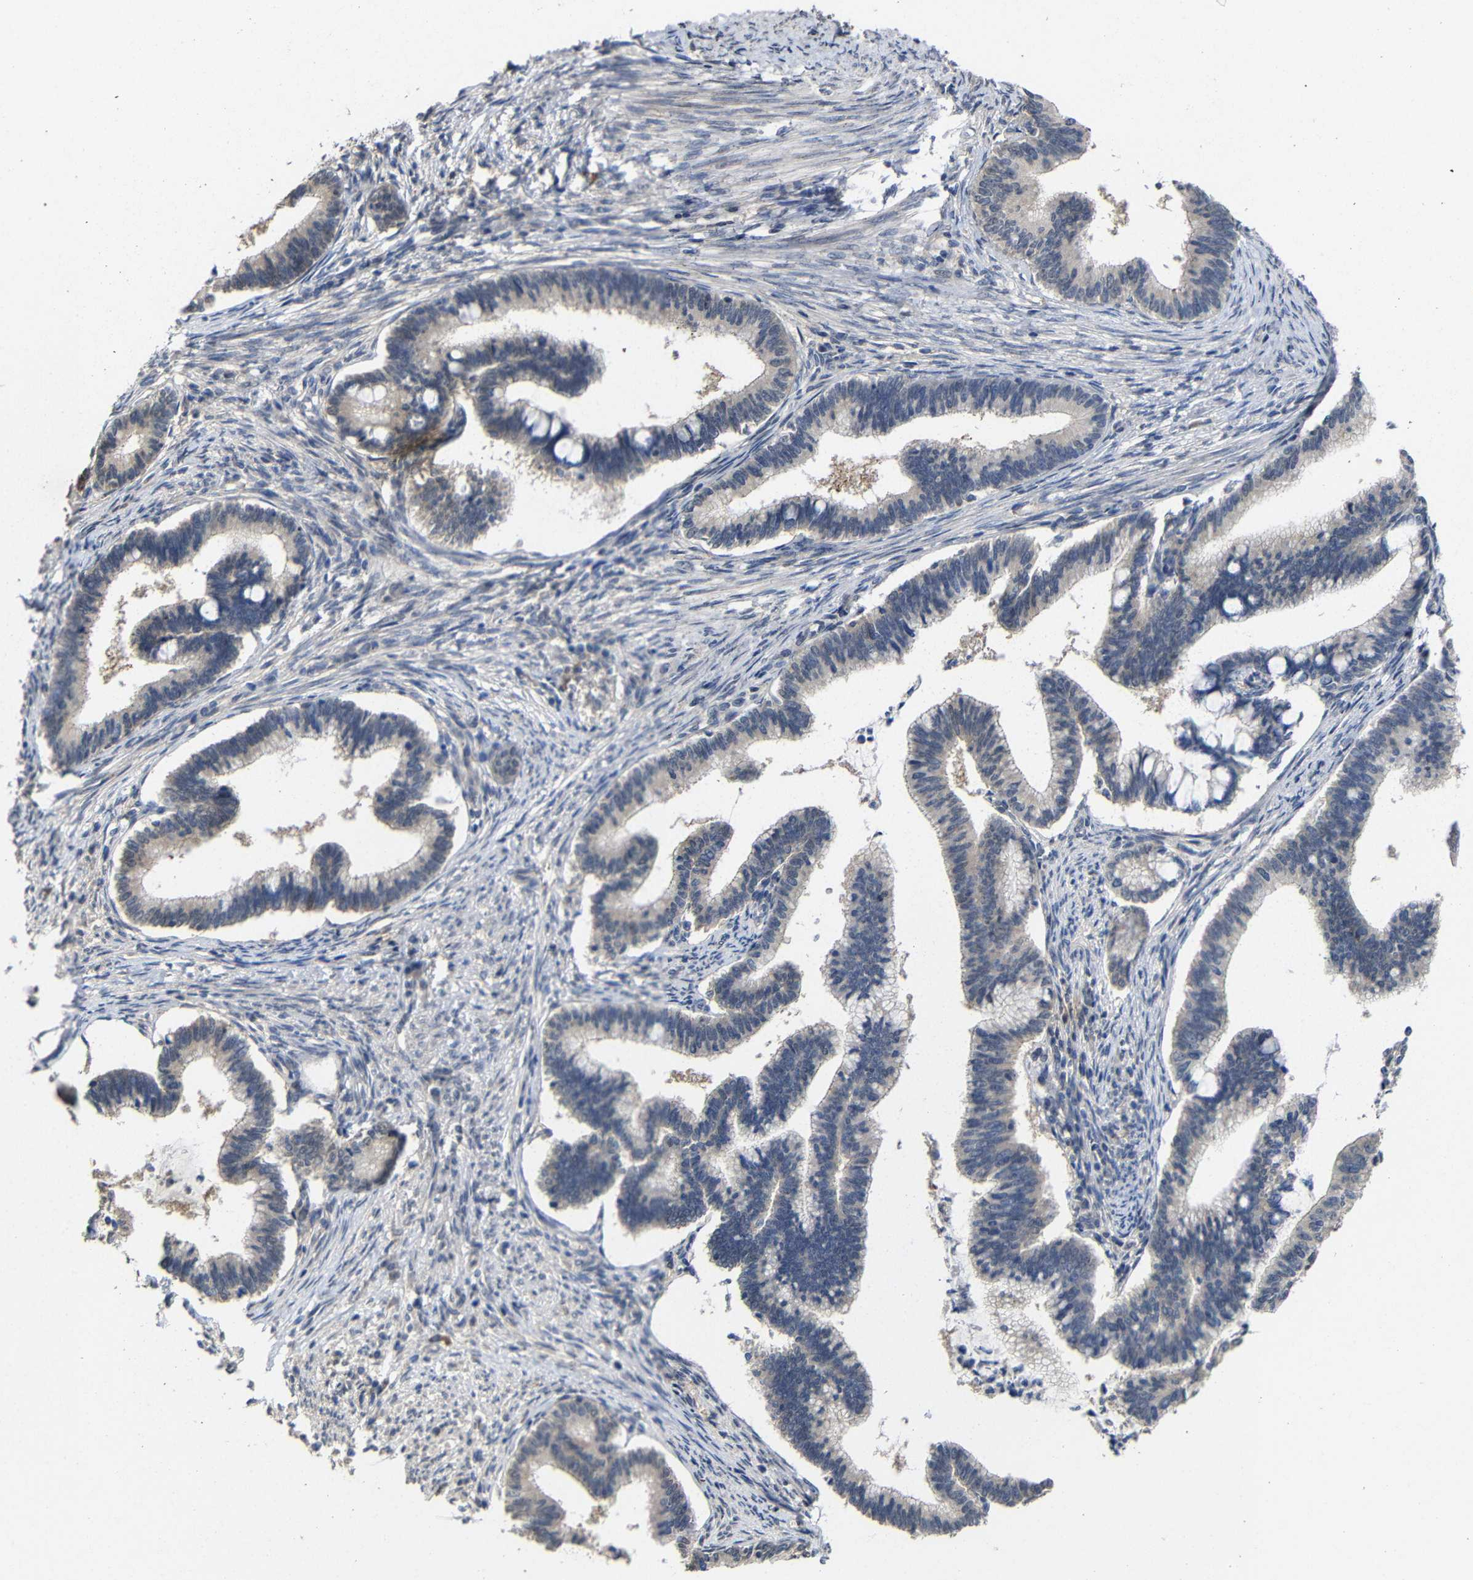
{"staining": {"intensity": "weak", "quantity": ">75%", "location": "cytoplasmic/membranous"}, "tissue": "cervical cancer", "cell_type": "Tumor cells", "image_type": "cancer", "snomed": [{"axis": "morphology", "description": "Adenocarcinoma, NOS"}, {"axis": "topography", "description": "Cervix"}], "caption": "Tumor cells show low levels of weak cytoplasmic/membranous staining in about >75% of cells in adenocarcinoma (cervical).", "gene": "ATG12", "patient": {"sex": "female", "age": 36}}